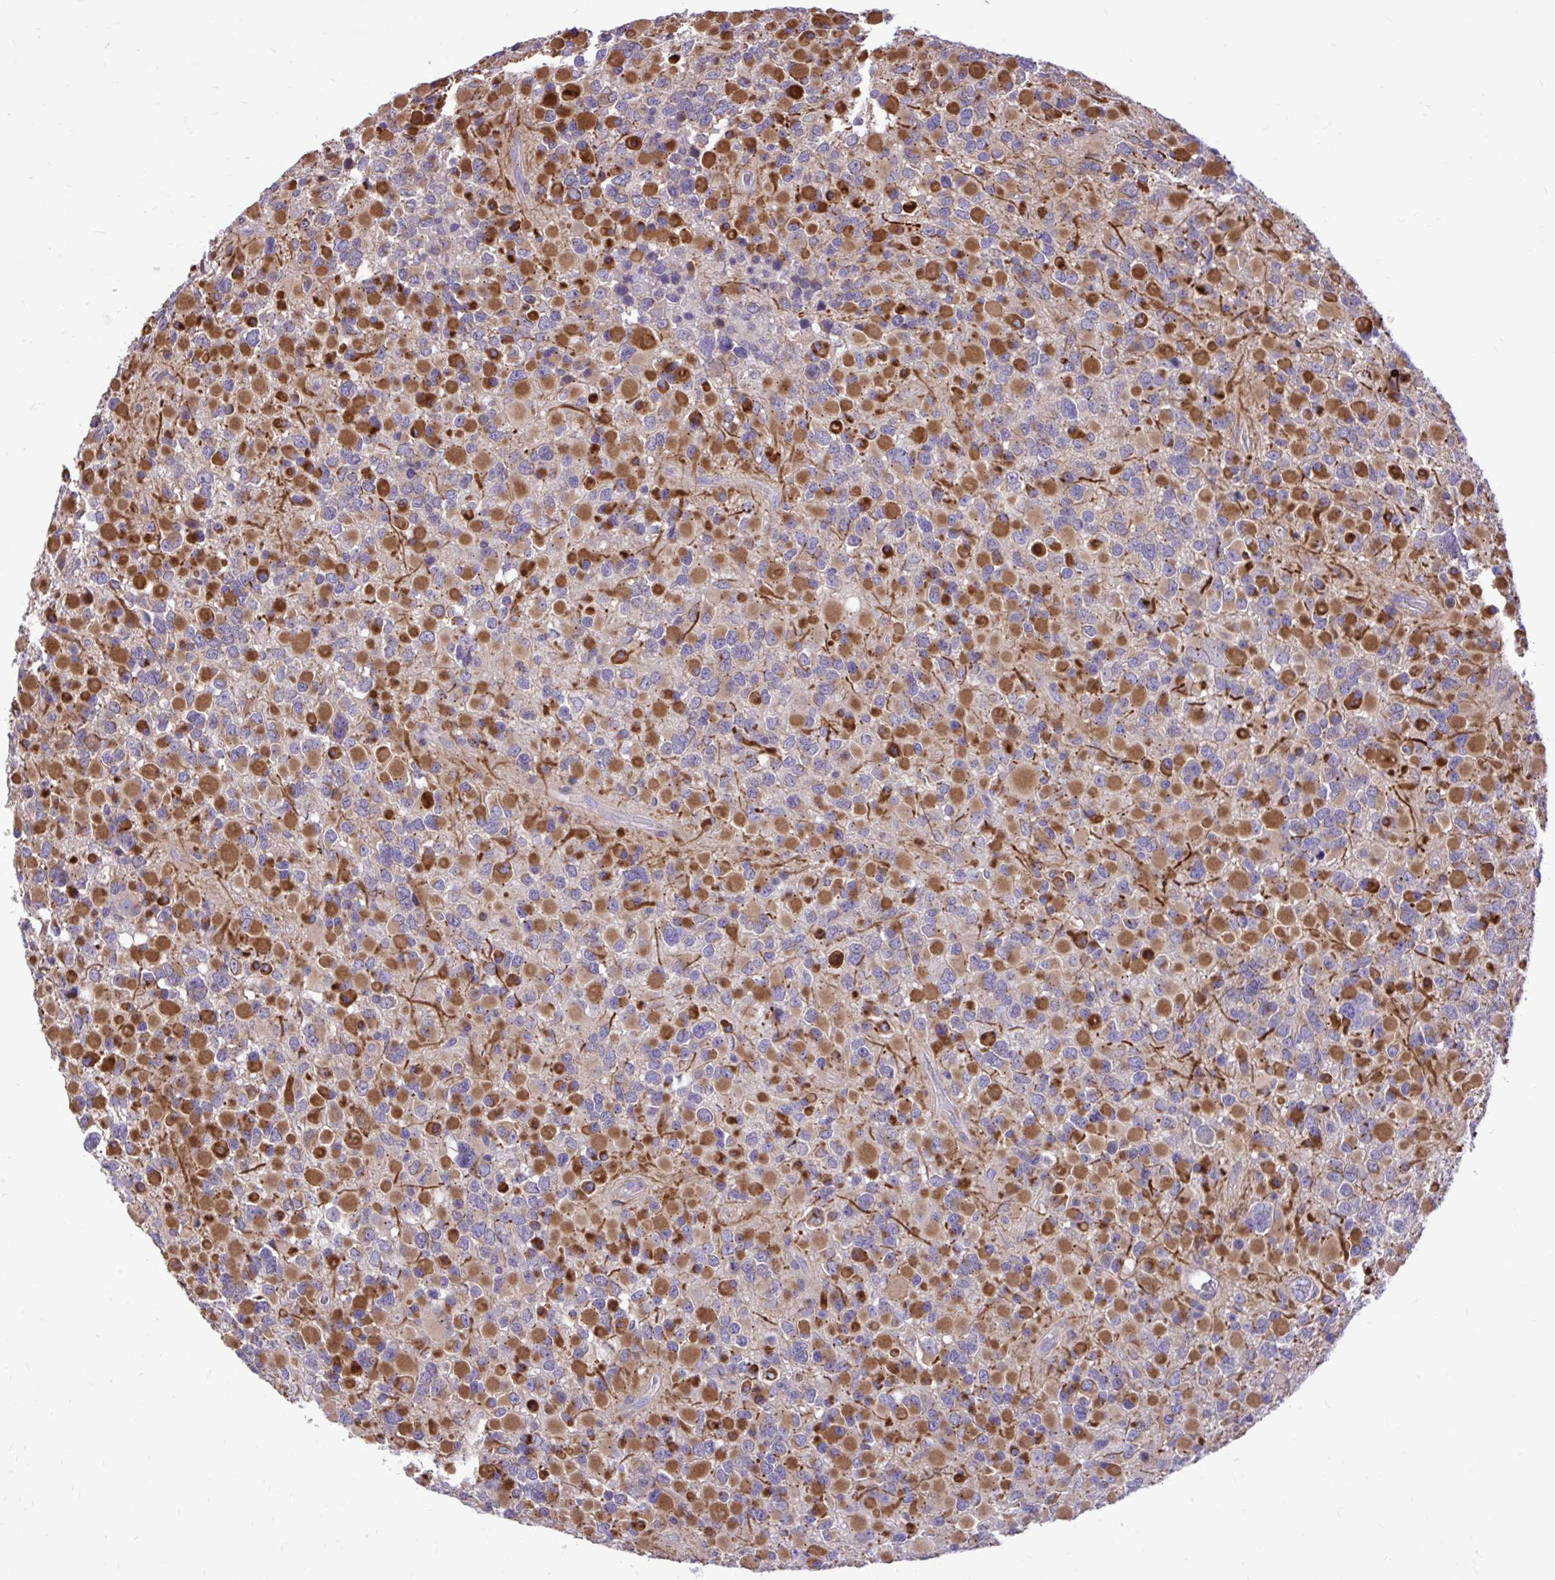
{"staining": {"intensity": "strong", "quantity": "25%-75%", "location": "cytoplasmic/membranous"}, "tissue": "glioma", "cell_type": "Tumor cells", "image_type": "cancer", "snomed": [{"axis": "morphology", "description": "Glioma, malignant, High grade"}, {"axis": "topography", "description": "Brain"}], "caption": "DAB immunohistochemical staining of human malignant high-grade glioma exhibits strong cytoplasmic/membranous protein staining in about 25%-75% of tumor cells.", "gene": "CEACAM18", "patient": {"sex": "female", "age": 40}}